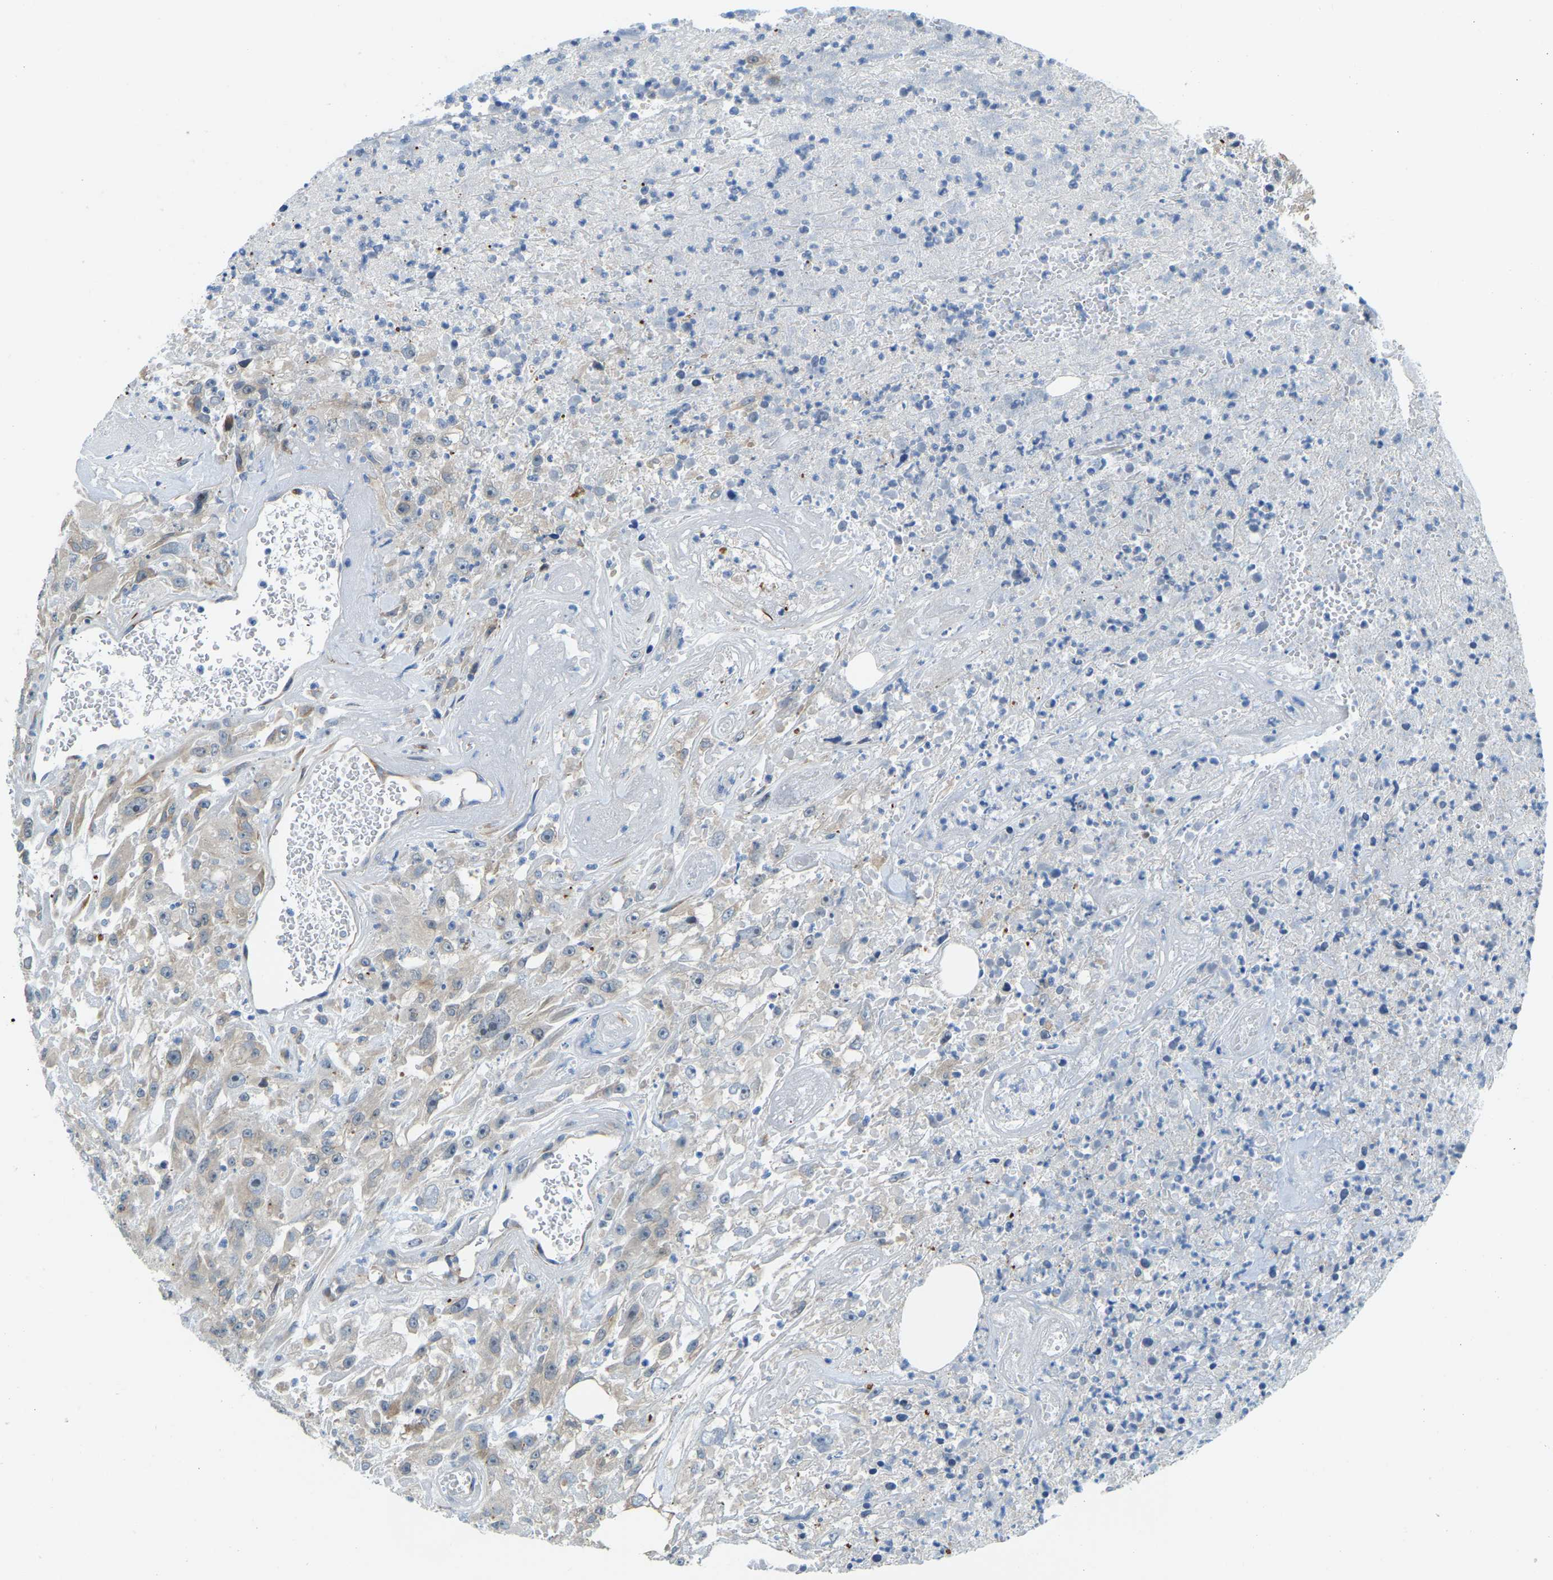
{"staining": {"intensity": "weak", "quantity": "<25%", "location": "cytoplasmic/membranous"}, "tissue": "urothelial cancer", "cell_type": "Tumor cells", "image_type": "cancer", "snomed": [{"axis": "morphology", "description": "Urothelial carcinoma, High grade"}, {"axis": "topography", "description": "Urinary bladder"}], "caption": "Immunohistochemistry (IHC) micrograph of neoplastic tissue: human urothelial cancer stained with DAB displays no significant protein expression in tumor cells.", "gene": "NME8", "patient": {"sex": "male", "age": 46}}